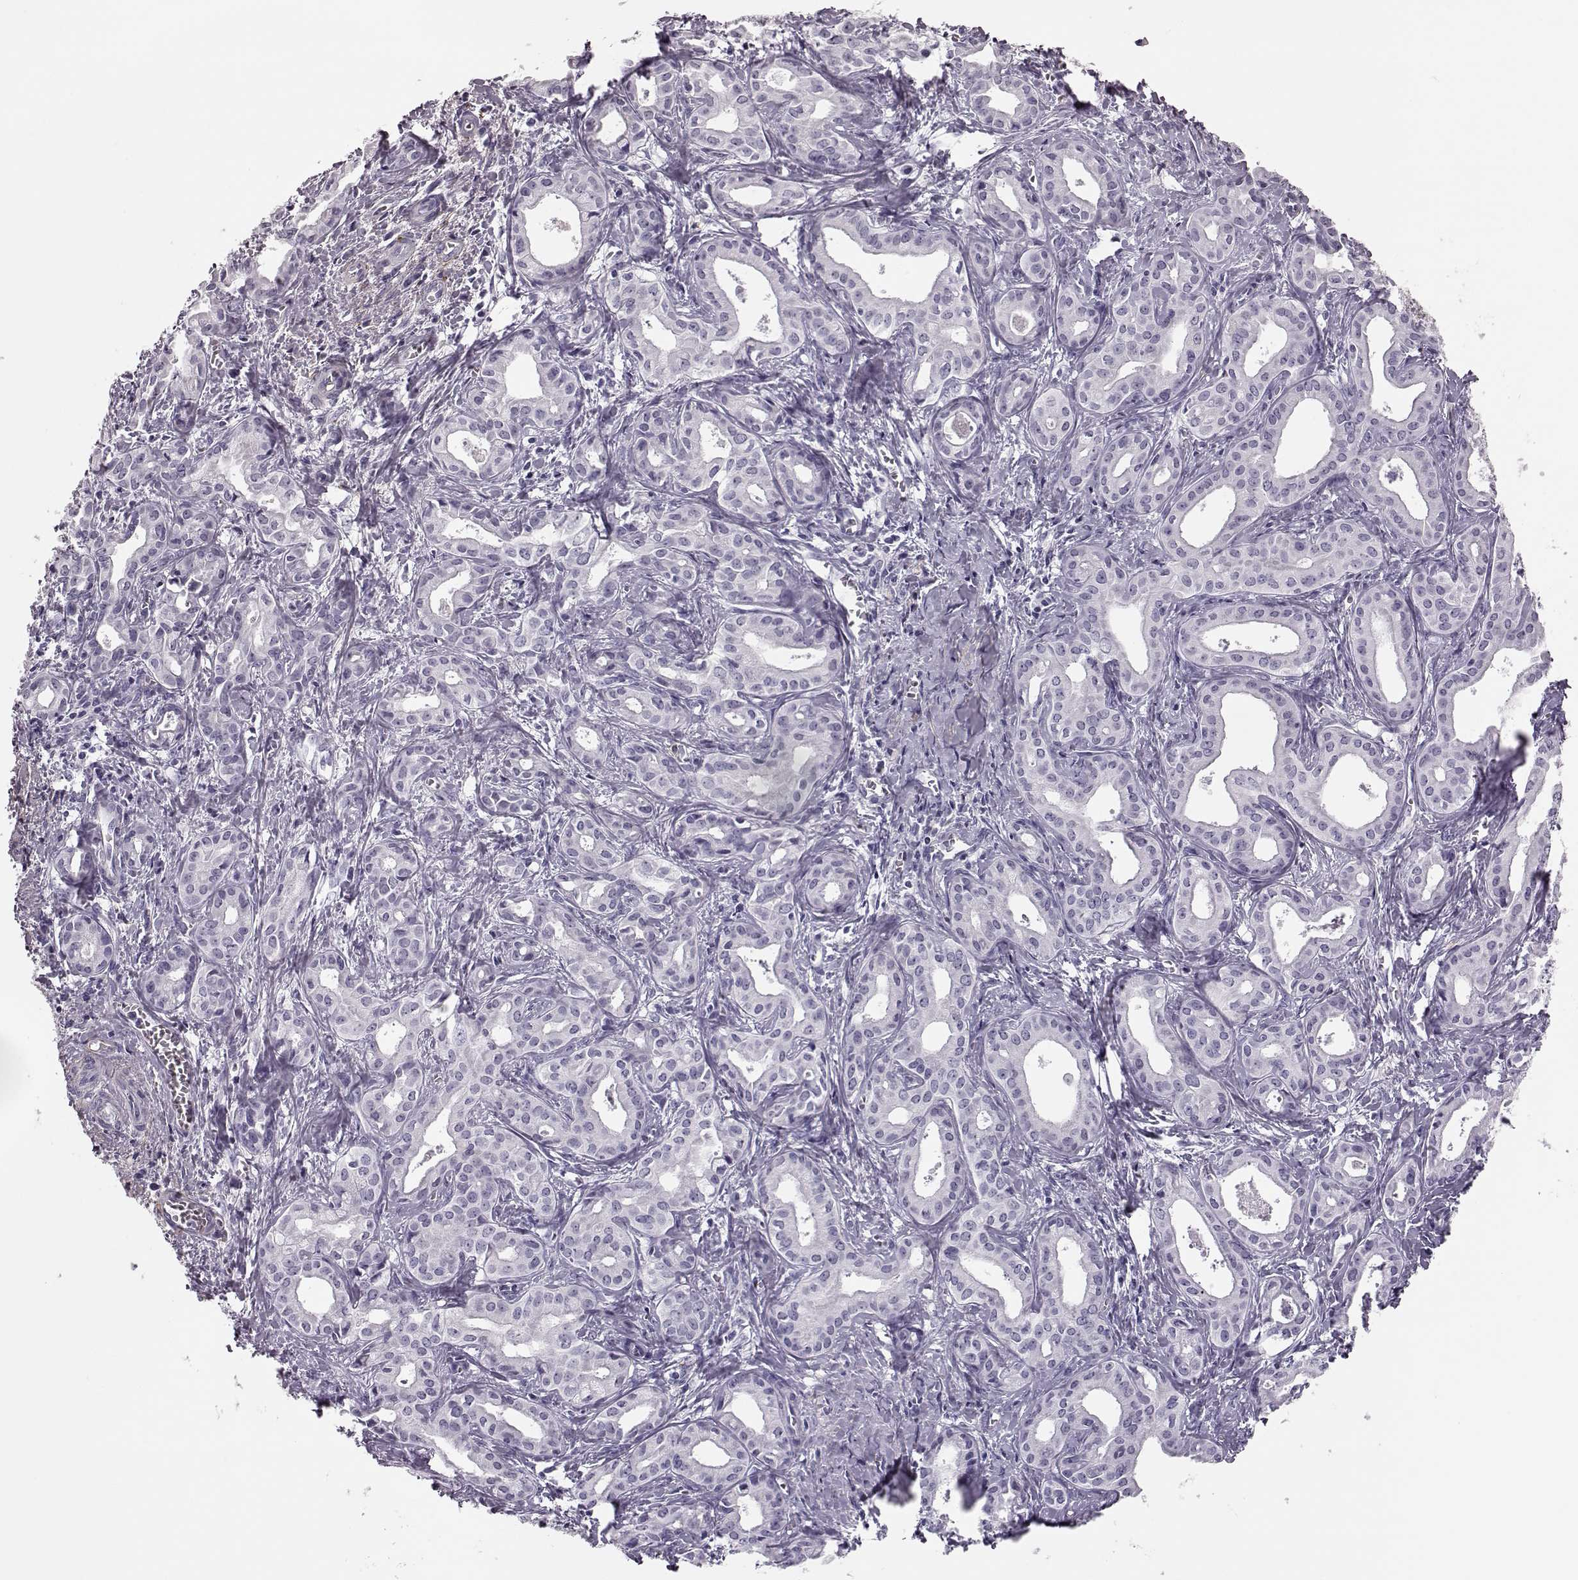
{"staining": {"intensity": "negative", "quantity": "none", "location": "none"}, "tissue": "liver cancer", "cell_type": "Tumor cells", "image_type": "cancer", "snomed": [{"axis": "morphology", "description": "Cholangiocarcinoma"}, {"axis": "topography", "description": "Liver"}], "caption": "A histopathology image of liver cancer (cholangiocarcinoma) stained for a protein reveals no brown staining in tumor cells.", "gene": "TRIM69", "patient": {"sex": "female", "age": 65}}